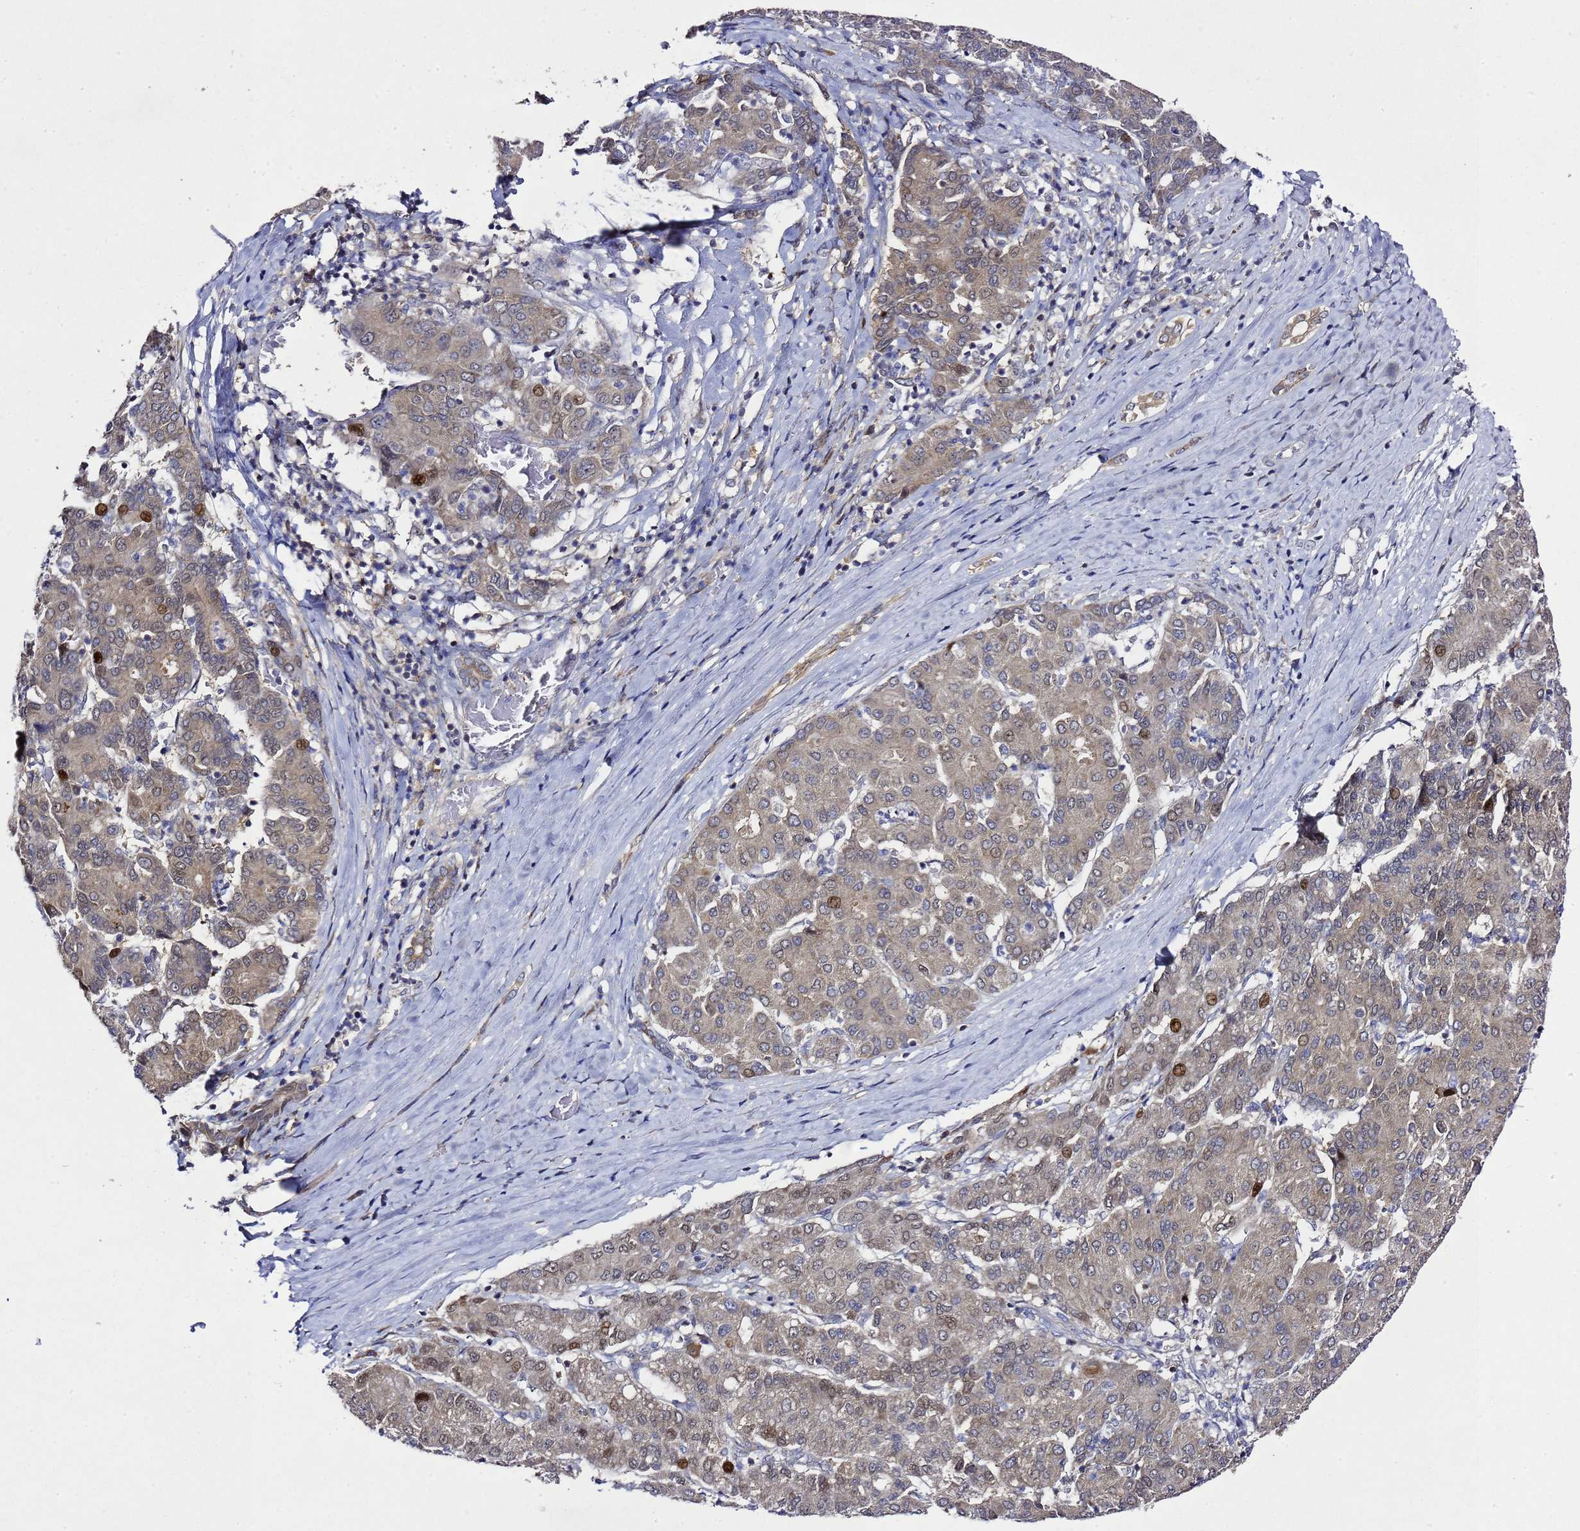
{"staining": {"intensity": "weak", "quantity": "<25%", "location": "cytoplasmic/membranous"}, "tissue": "liver cancer", "cell_type": "Tumor cells", "image_type": "cancer", "snomed": [{"axis": "morphology", "description": "Carcinoma, Hepatocellular, NOS"}, {"axis": "topography", "description": "Liver"}], "caption": "Liver cancer (hepatocellular carcinoma) stained for a protein using immunohistochemistry demonstrates no positivity tumor cells.", "gene": "ALG3", "patient": {"sex": "male", "age": 65}}